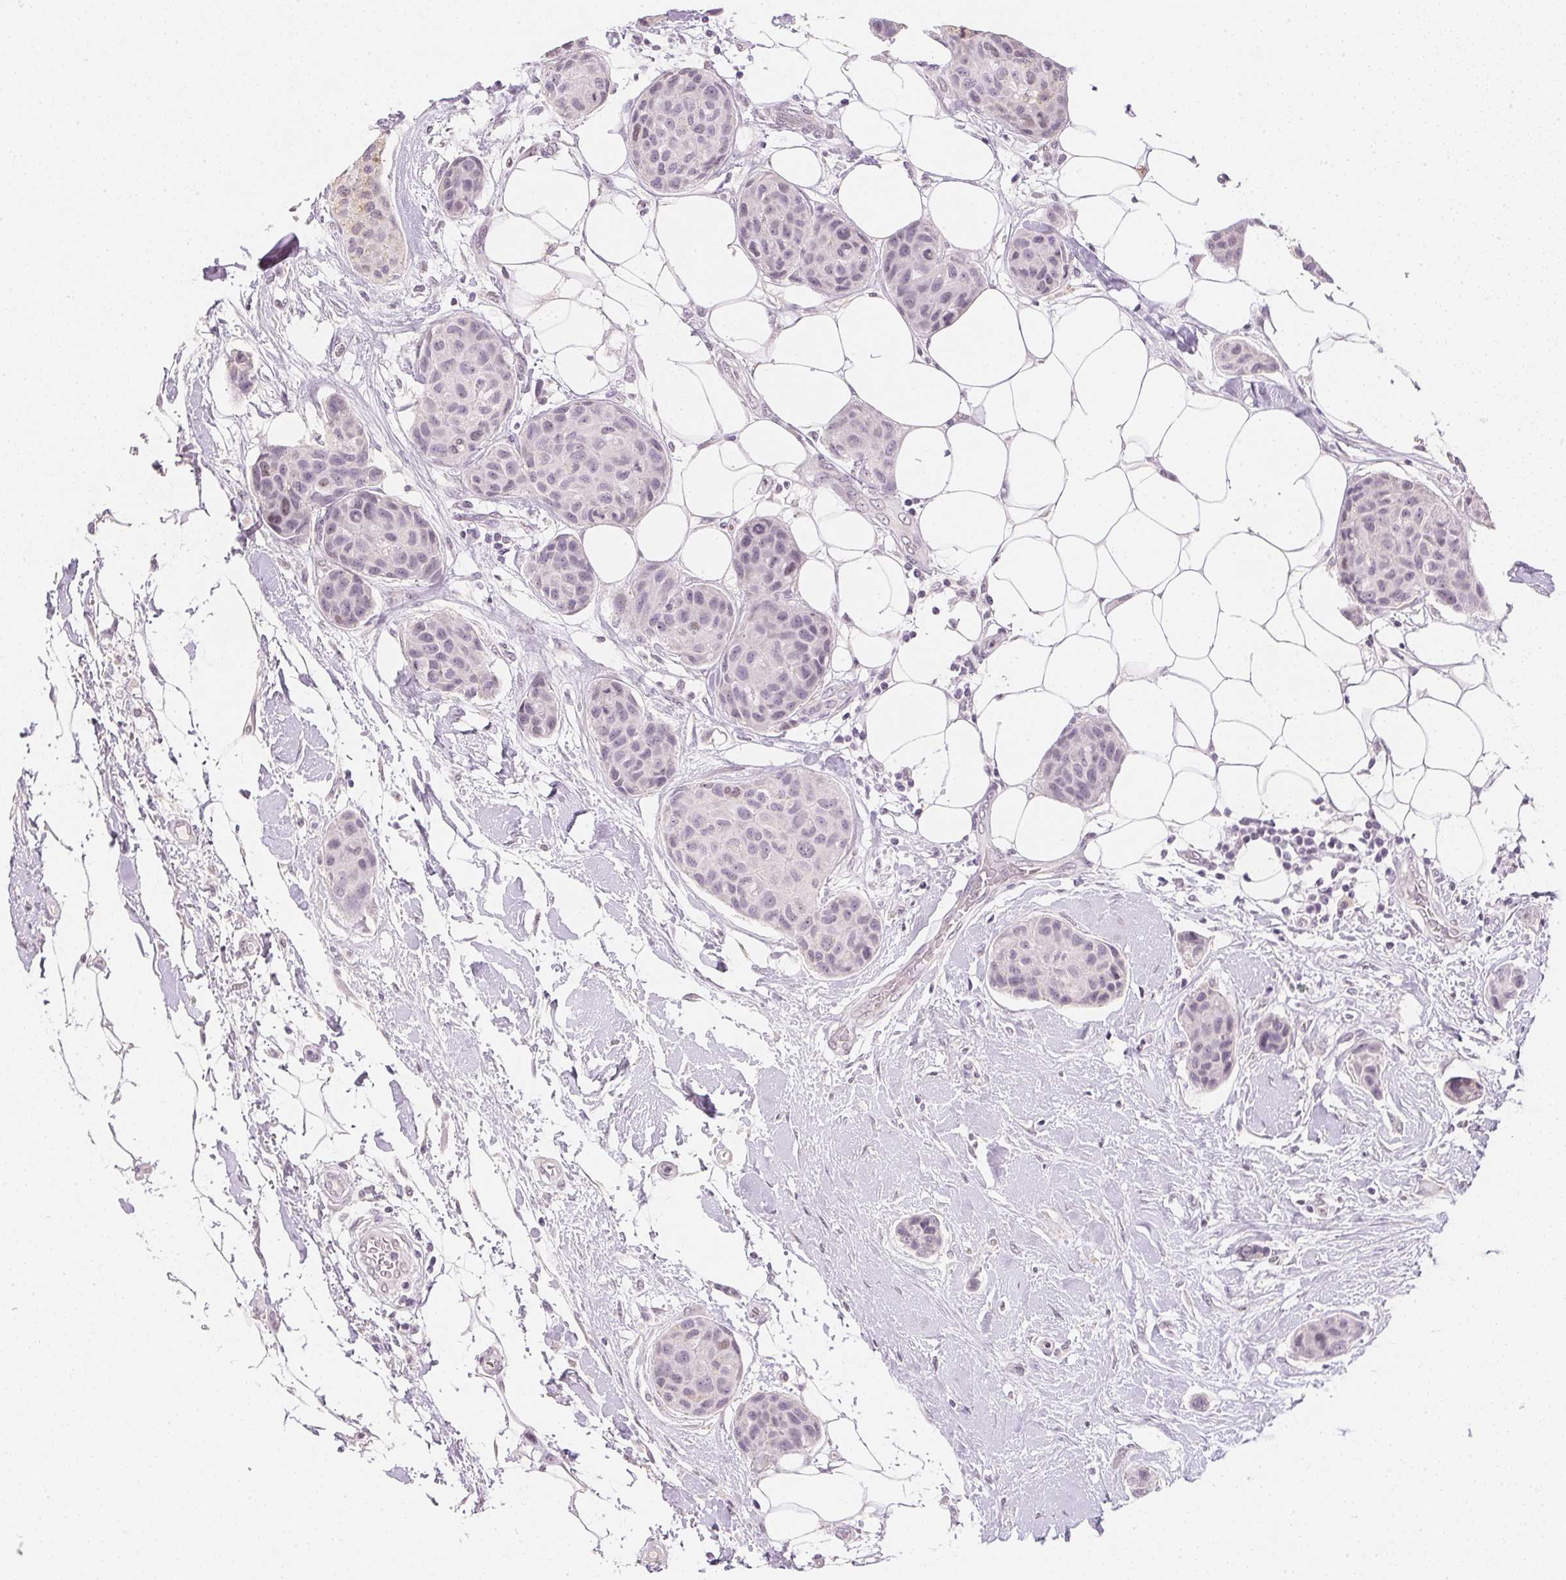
{"staining": {"intensity": "negative", "quantity": "none", "location": "none"}, "tissue": "breast cancer", "cell_type": "Tumor cells", "image_type": "cancer", "snomed": [{"axis": "morphology", "description": "Duct carcinoma"}, {"axis": "topography", "description": "Breast"}, {"axis": "topography", "description": "Lymph node"}], "caption": "Histopathology image shows no protein expression in tumor cells of invasive ductal carcinoma (breast) tissue.", "gene": "SMTN", "patient": {"sex": "female", "age": 80}}